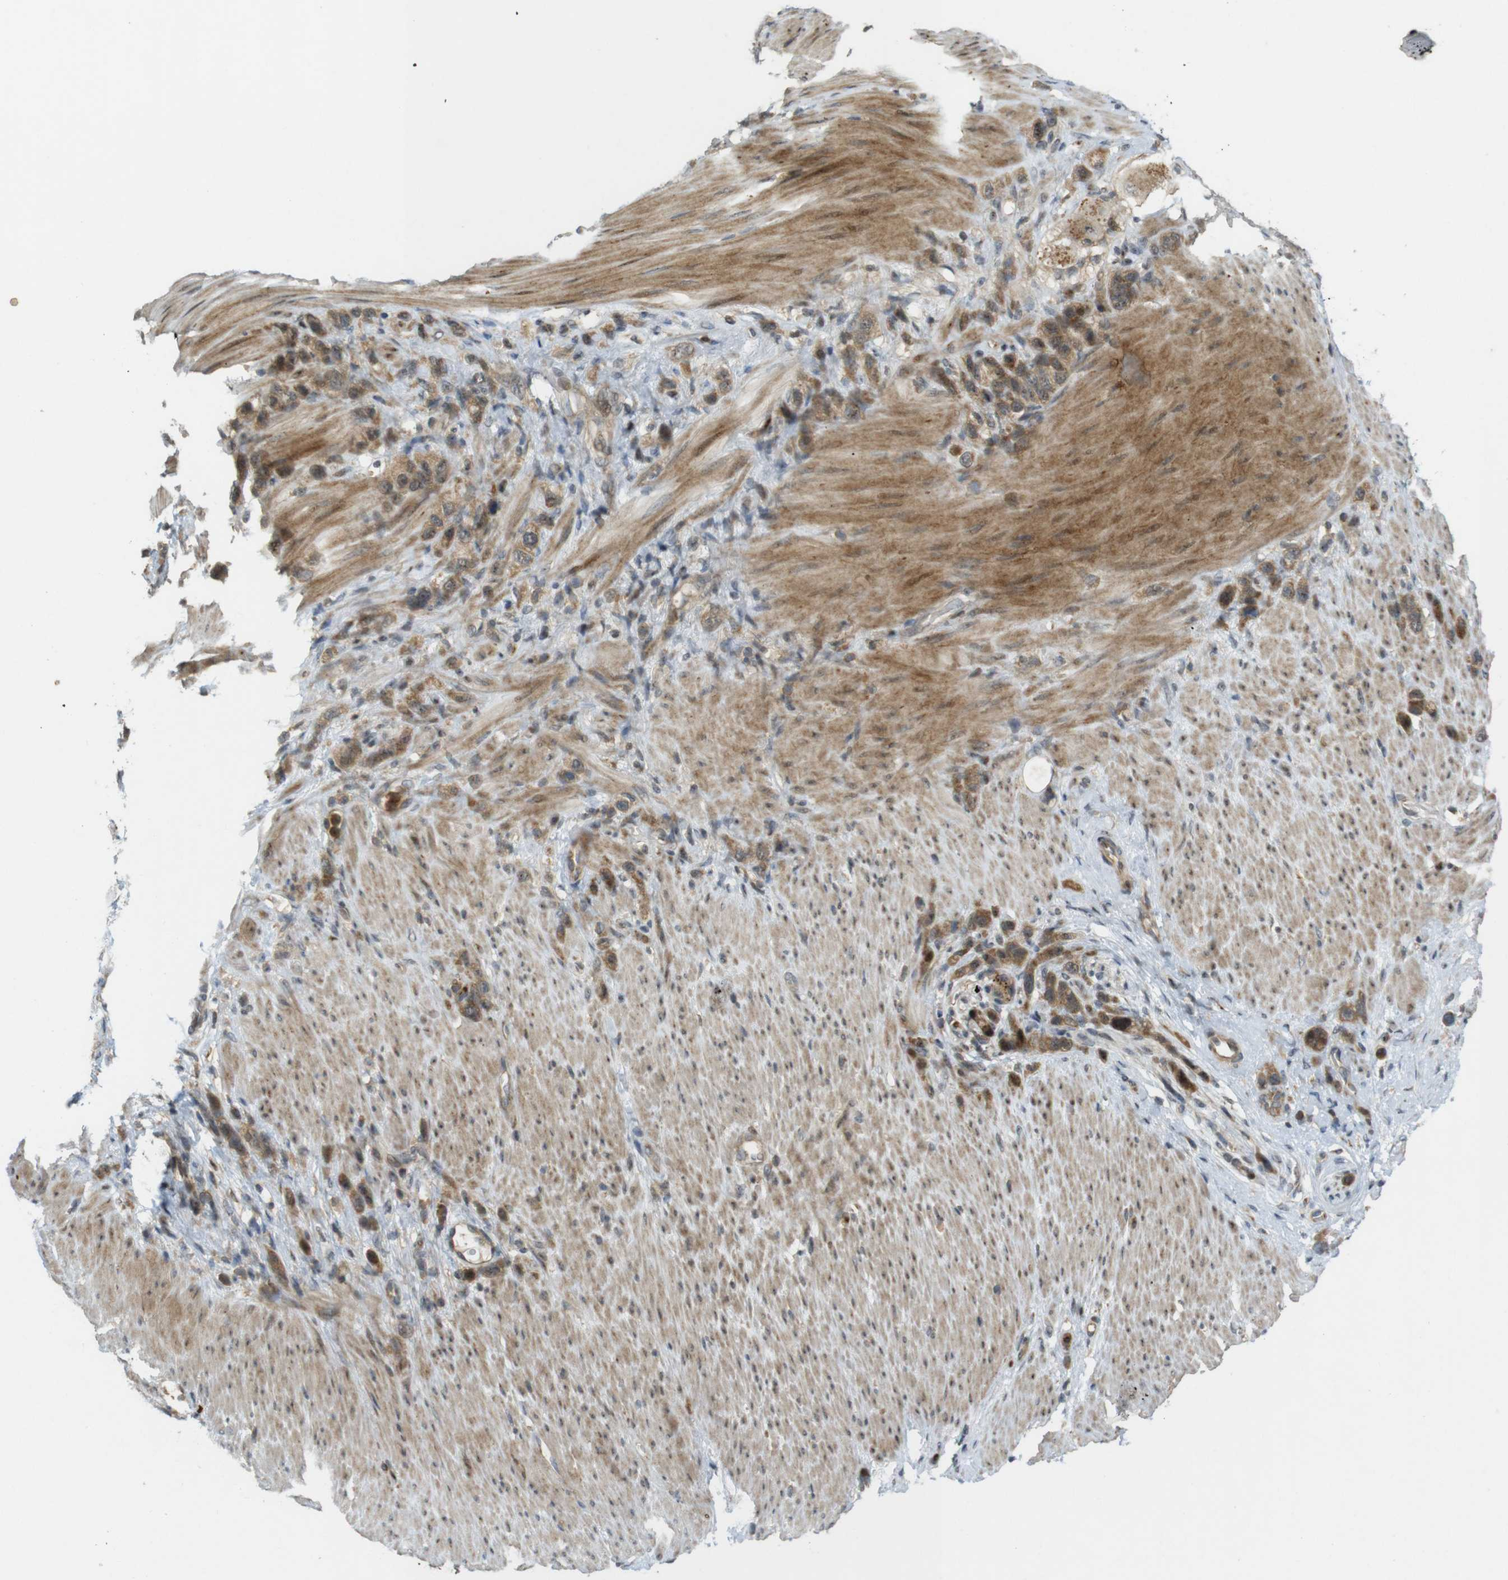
{"staining": {"intensity": "moderate", "quantity": ">75%", "location": "cytoplasmic/membranous,nuclear"}, "tissue": "stomach cancer", "cell_type": "Tumor cells", "image_type": "cancer", "snomed": [{"axis": "morphology", "description": "Adenocarcinoma, NOS"}, {"axis": "morphology", "description": "Adenocarcinoma, High grade"}, {"axis": "topography", "description": "Stomach, upper"}, {"axis": "topography", "description": "Stomach, lower"}], "caption": "A brown stain highlights moderate cytoplasmic/membranous and nuclear expression of a protein in human stomach cancer tumor cells.", "gene": "TMX3", "patient": {"sex": "female", "age": 65}}